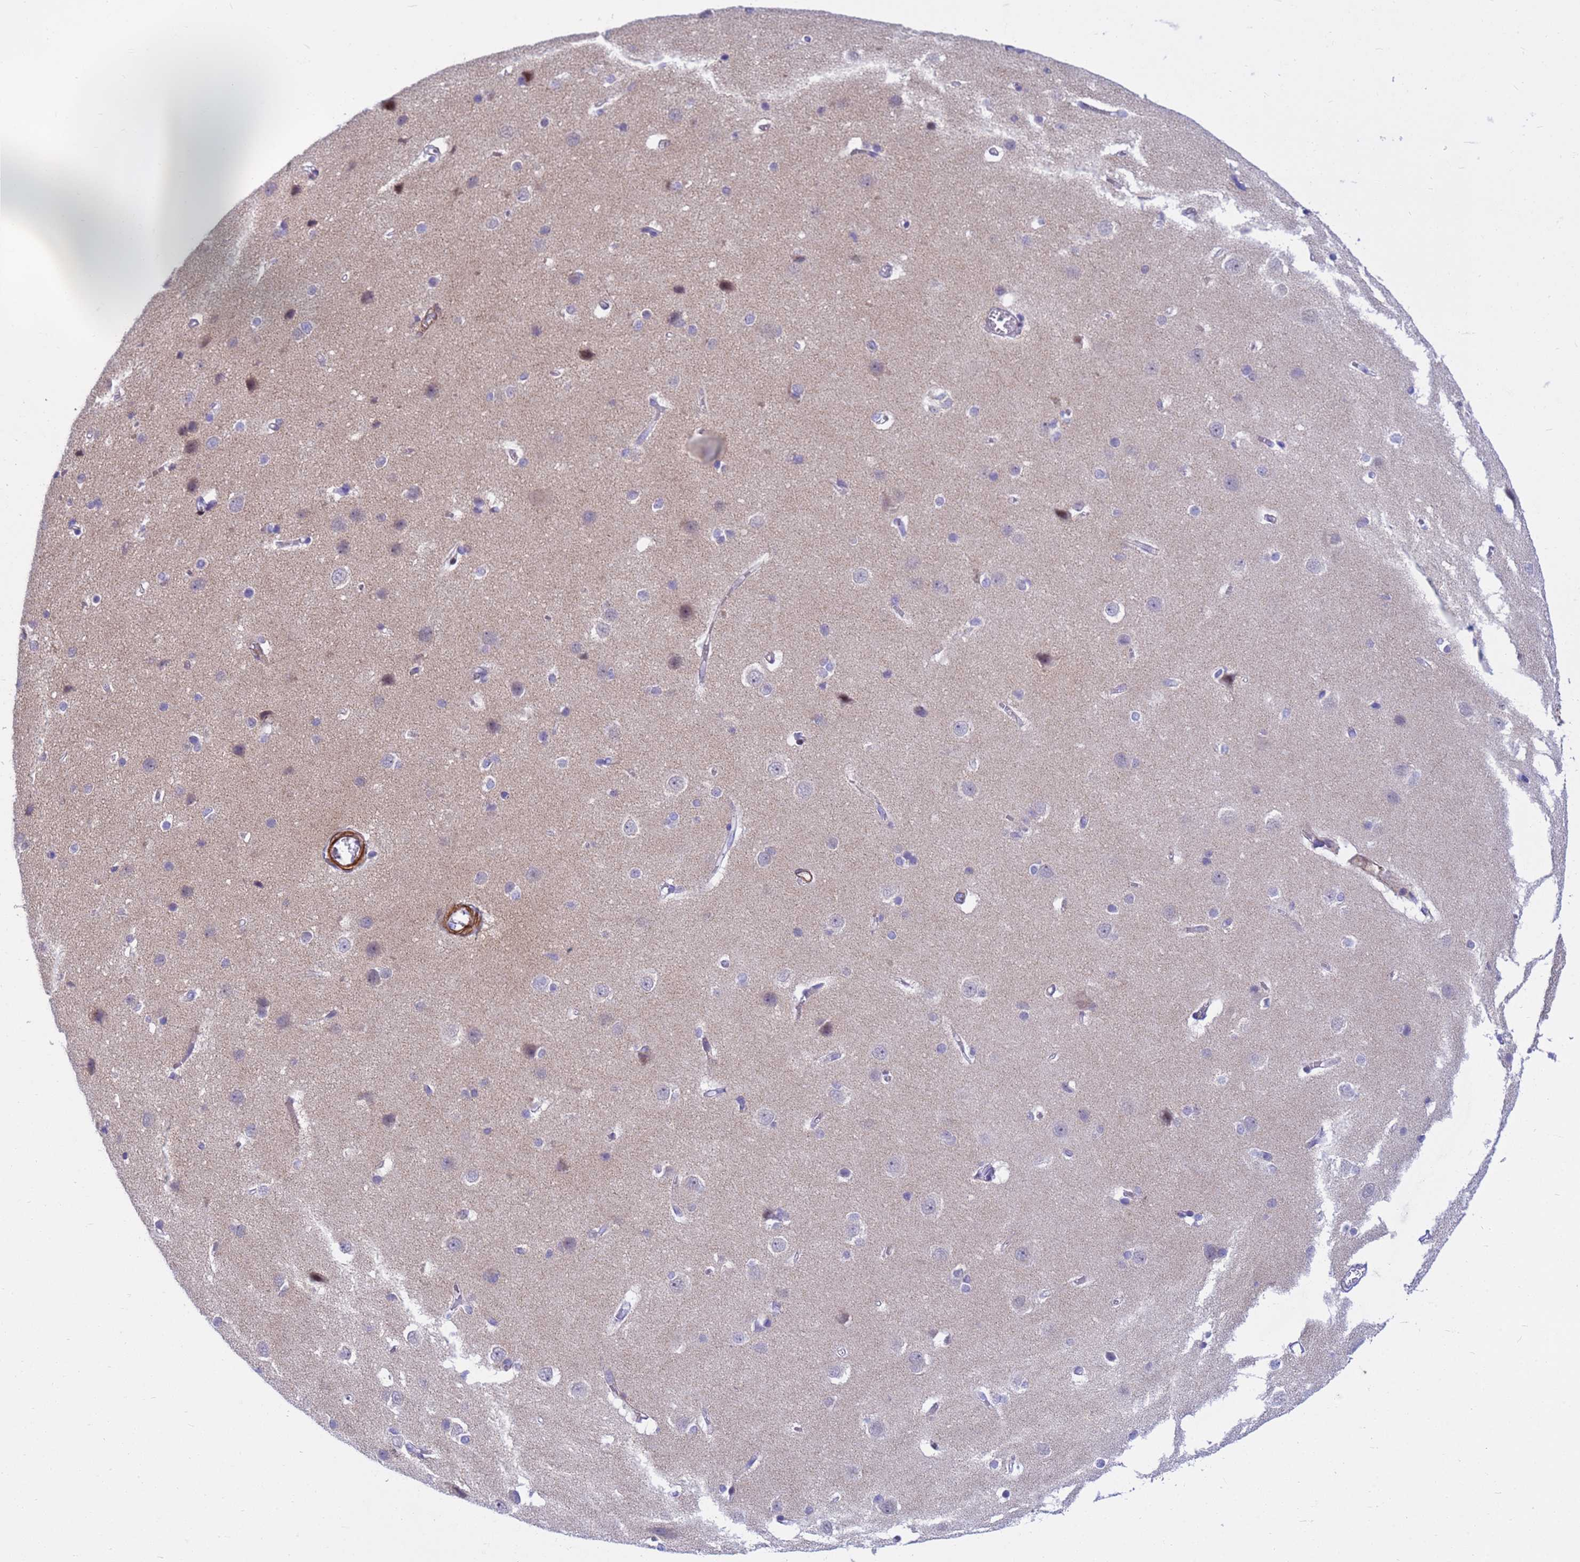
{"staining": {"intensity": "moderate", "quantity": "<25%", "location": "cytoplasmic/membranous"}, "tissue": "cerebral cortex", "cell_type": "Endothelial cells", "image_type": "normal", "snomed": [{"axis": "morphology", "description": "Normal tissue, NOS"}, {"axis": "topography", "description": "Cerebral cortex"}], "caption": "The immunohistochemical stain highlights moderate cytoplasmic/membranous staining in endothelial cells of normal cerebral cortex.", "gene": "P2RX7", "patient": {"sex": "male", "age": 37}}